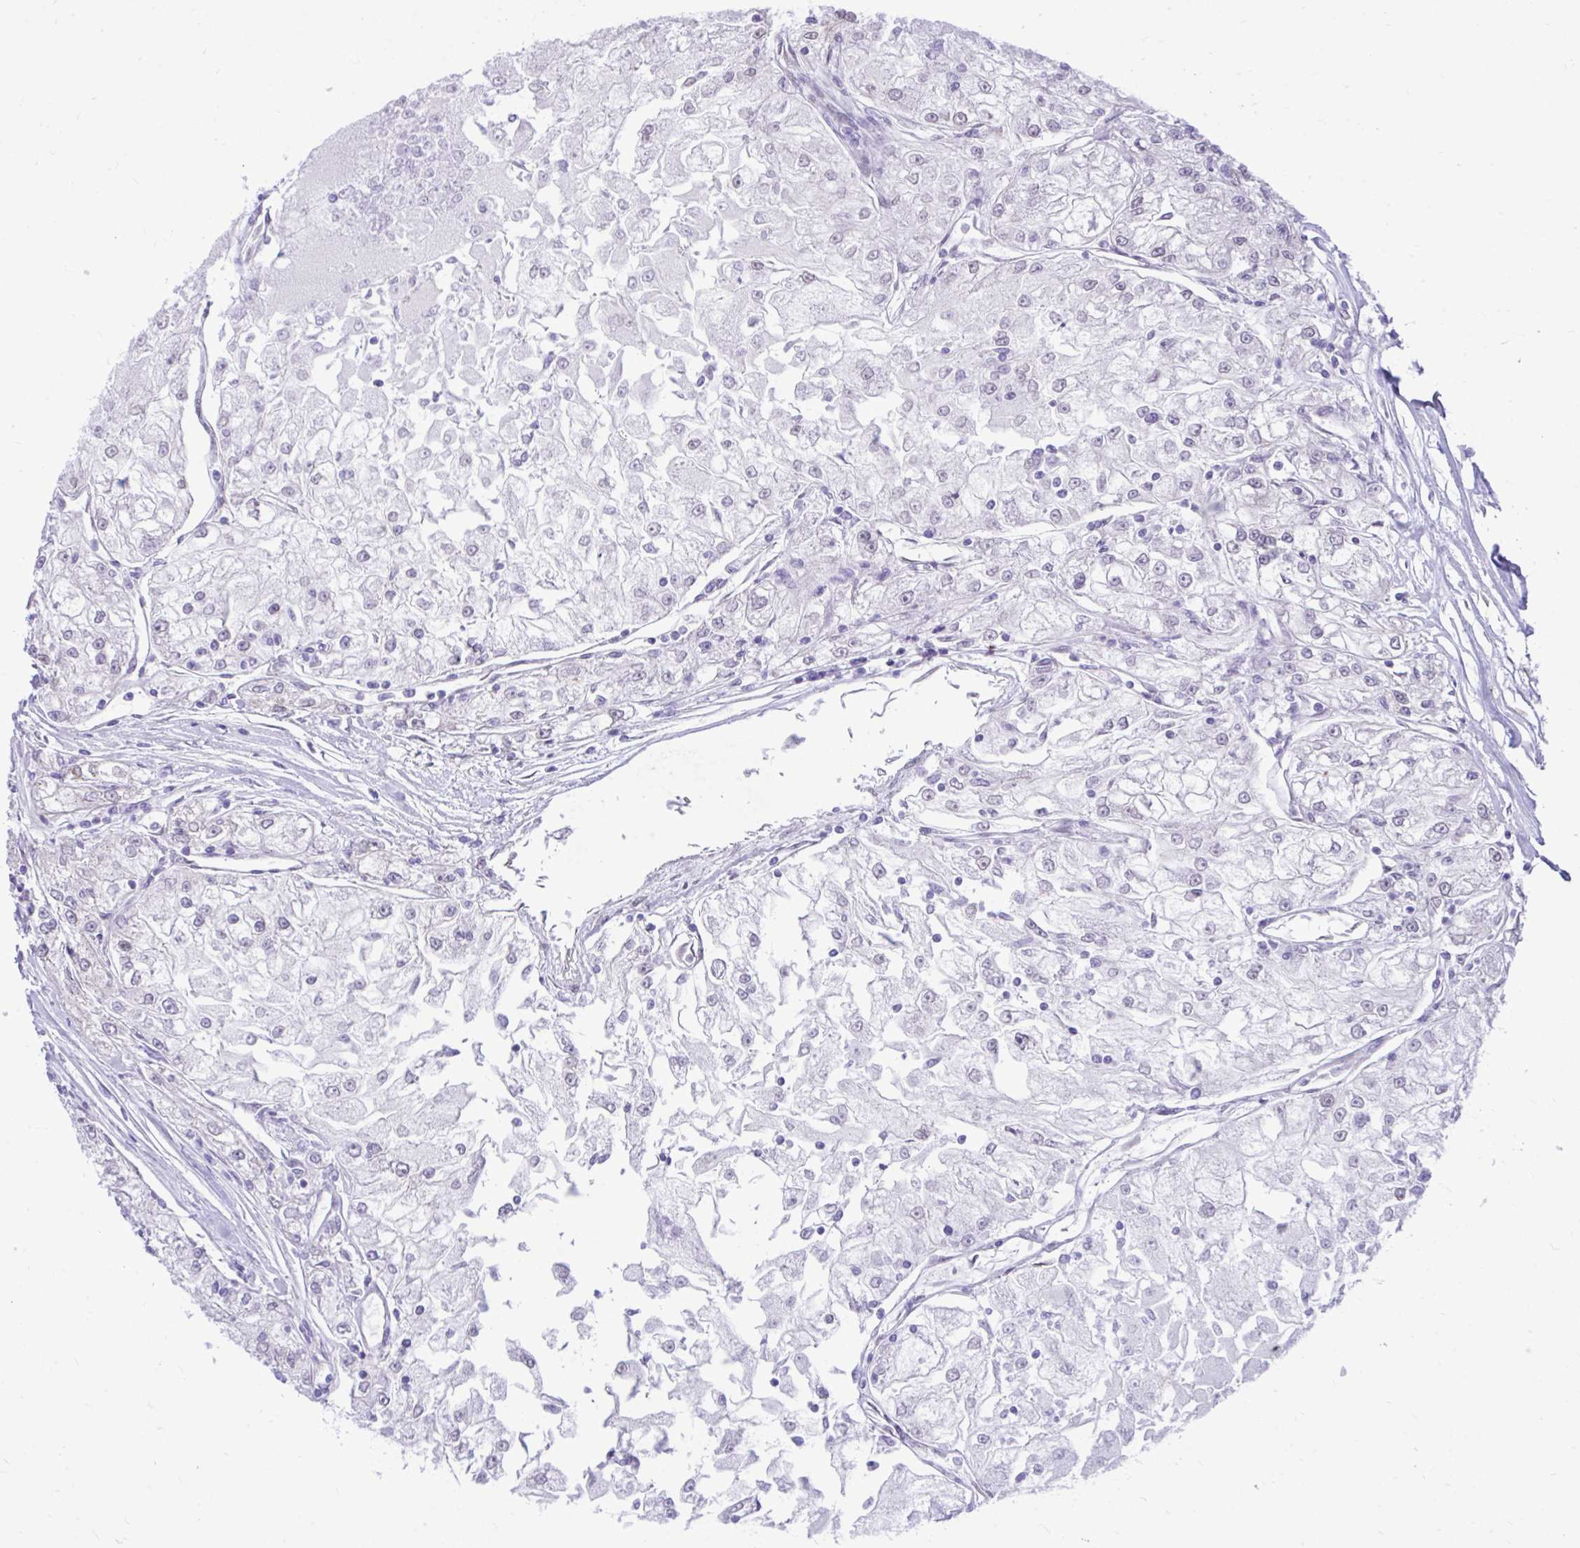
{"staining": {"intensity": "negative", "quantity": "none", "location": "none"}, "tissue": "renal cancer", "cell_type": "Tumor cells", "image_type": "cancer", "snomed": [{"axis": "morphology", "description": "Adenocarcinoma, NOS"}, {"axis": "topography", "description": "Kidney"}], "caption": "This is an immunohistochemistry (IHC) histopathology image of human adenocarcinoma (renal). There is no positivity in tumor cells.", "gene": "CEACAM18", "patient": {"sex": "female", "age": 72}}